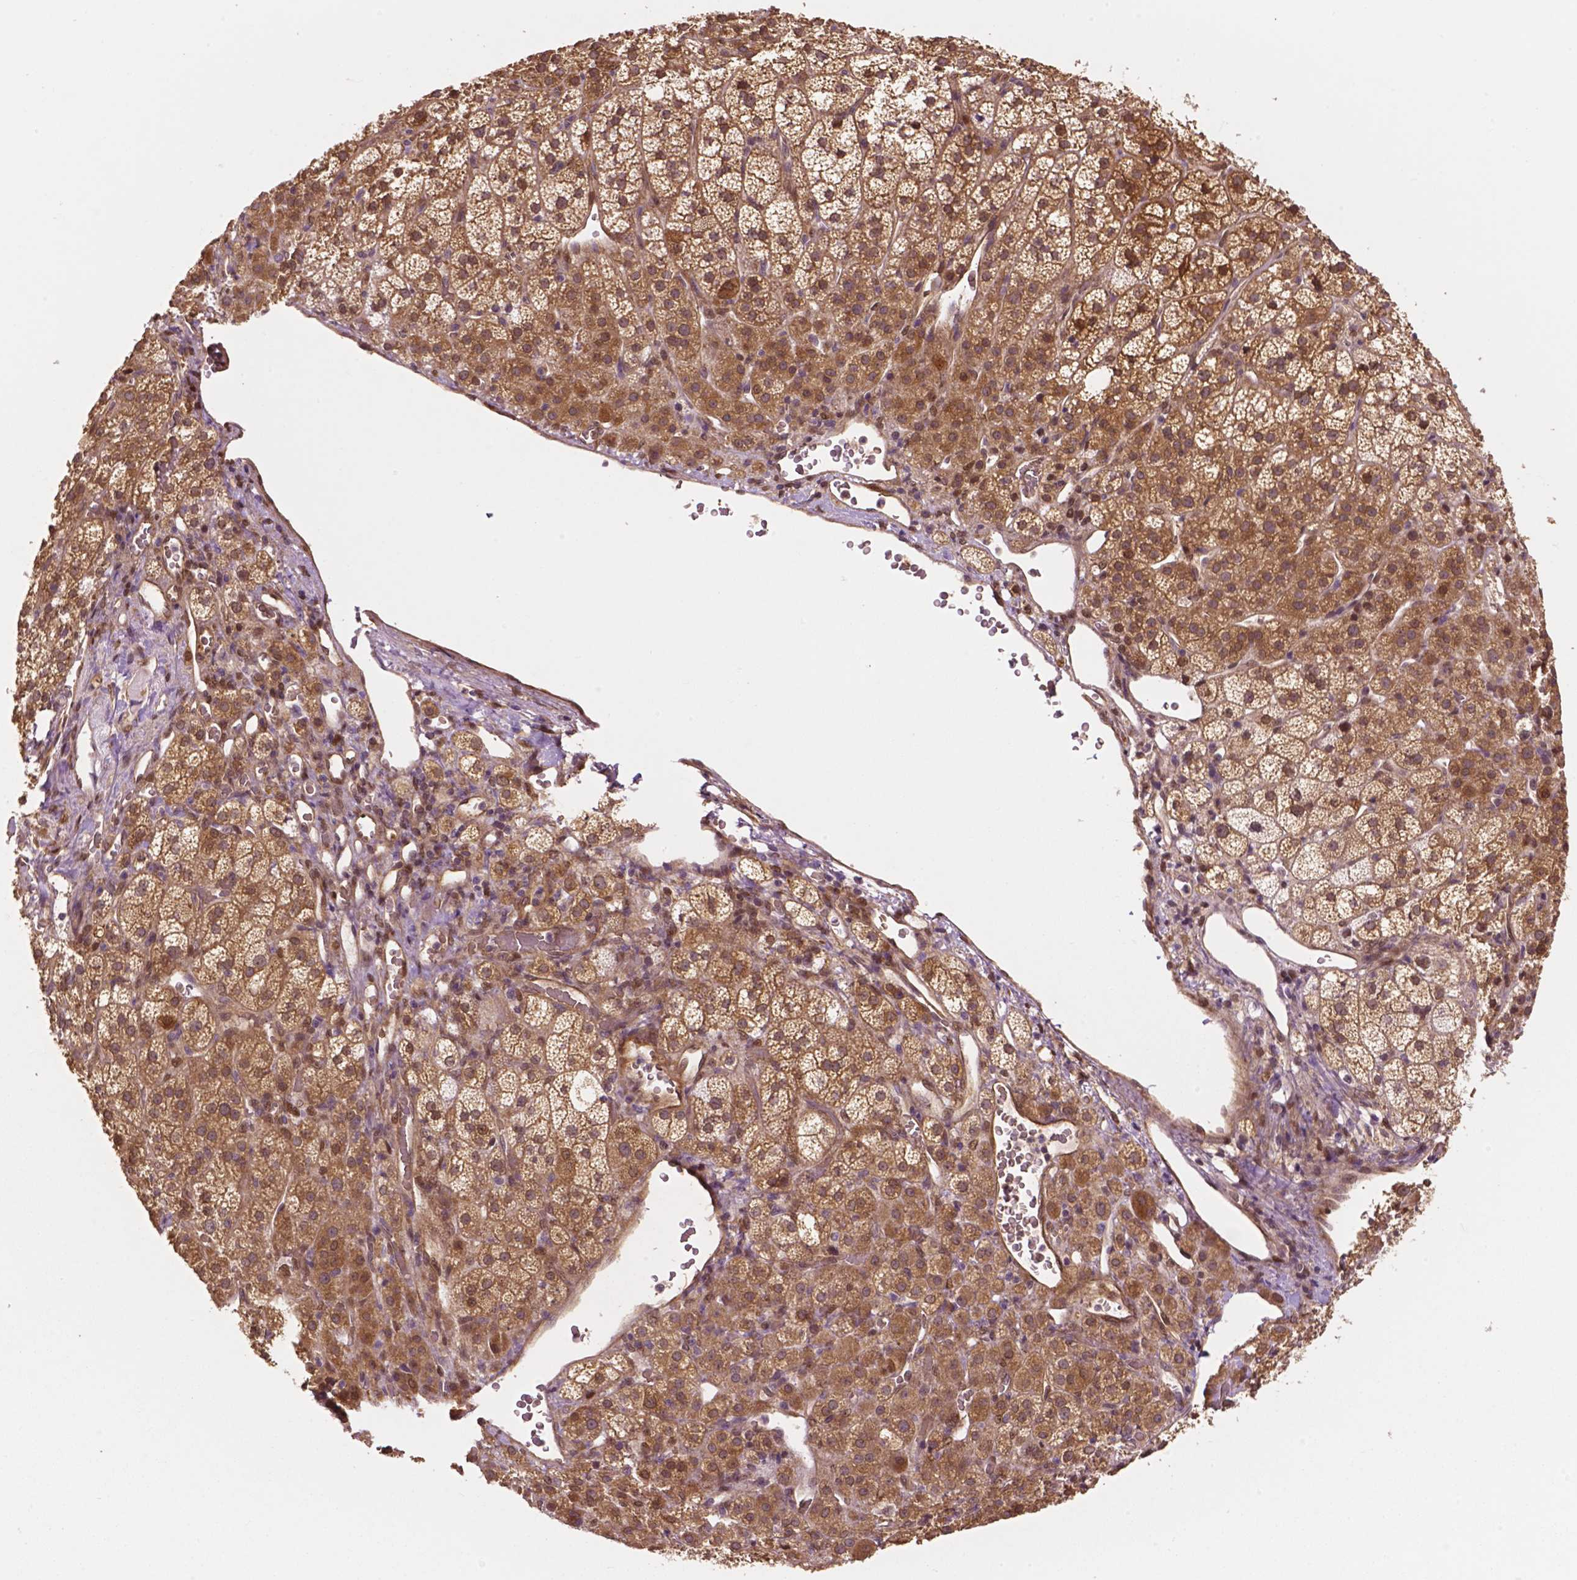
{"staining": {"intensity": "moderate", "quantity": "25%-75%", "location": "cytoplasmic/membranous,nuclear"}, "tissue": "adrenal gland", "cell_type": "Glandular cells", "image_type": "normal", "snomed": [{"axis": "morphology", "description": "Normal tissue, NOS"}, {"axis": "topography", "description": "Adrenal gland"}], "caption": "Immunohistochemistry staining of unremarkable adrenal gland, which exhibits medium levels of moderate cytoplasmic/membranous,nuclear expression in approximately 25%-75% of glandular cells indicating moderate cytoplasmic/membranous,nuclear protein expression. The staining was performed using DAB (brown) for protein detection and nuclei were counterstained in hematoxylin (blue).", "gene": "YAP1", "patient": {"sex": "female", "age": 60}}